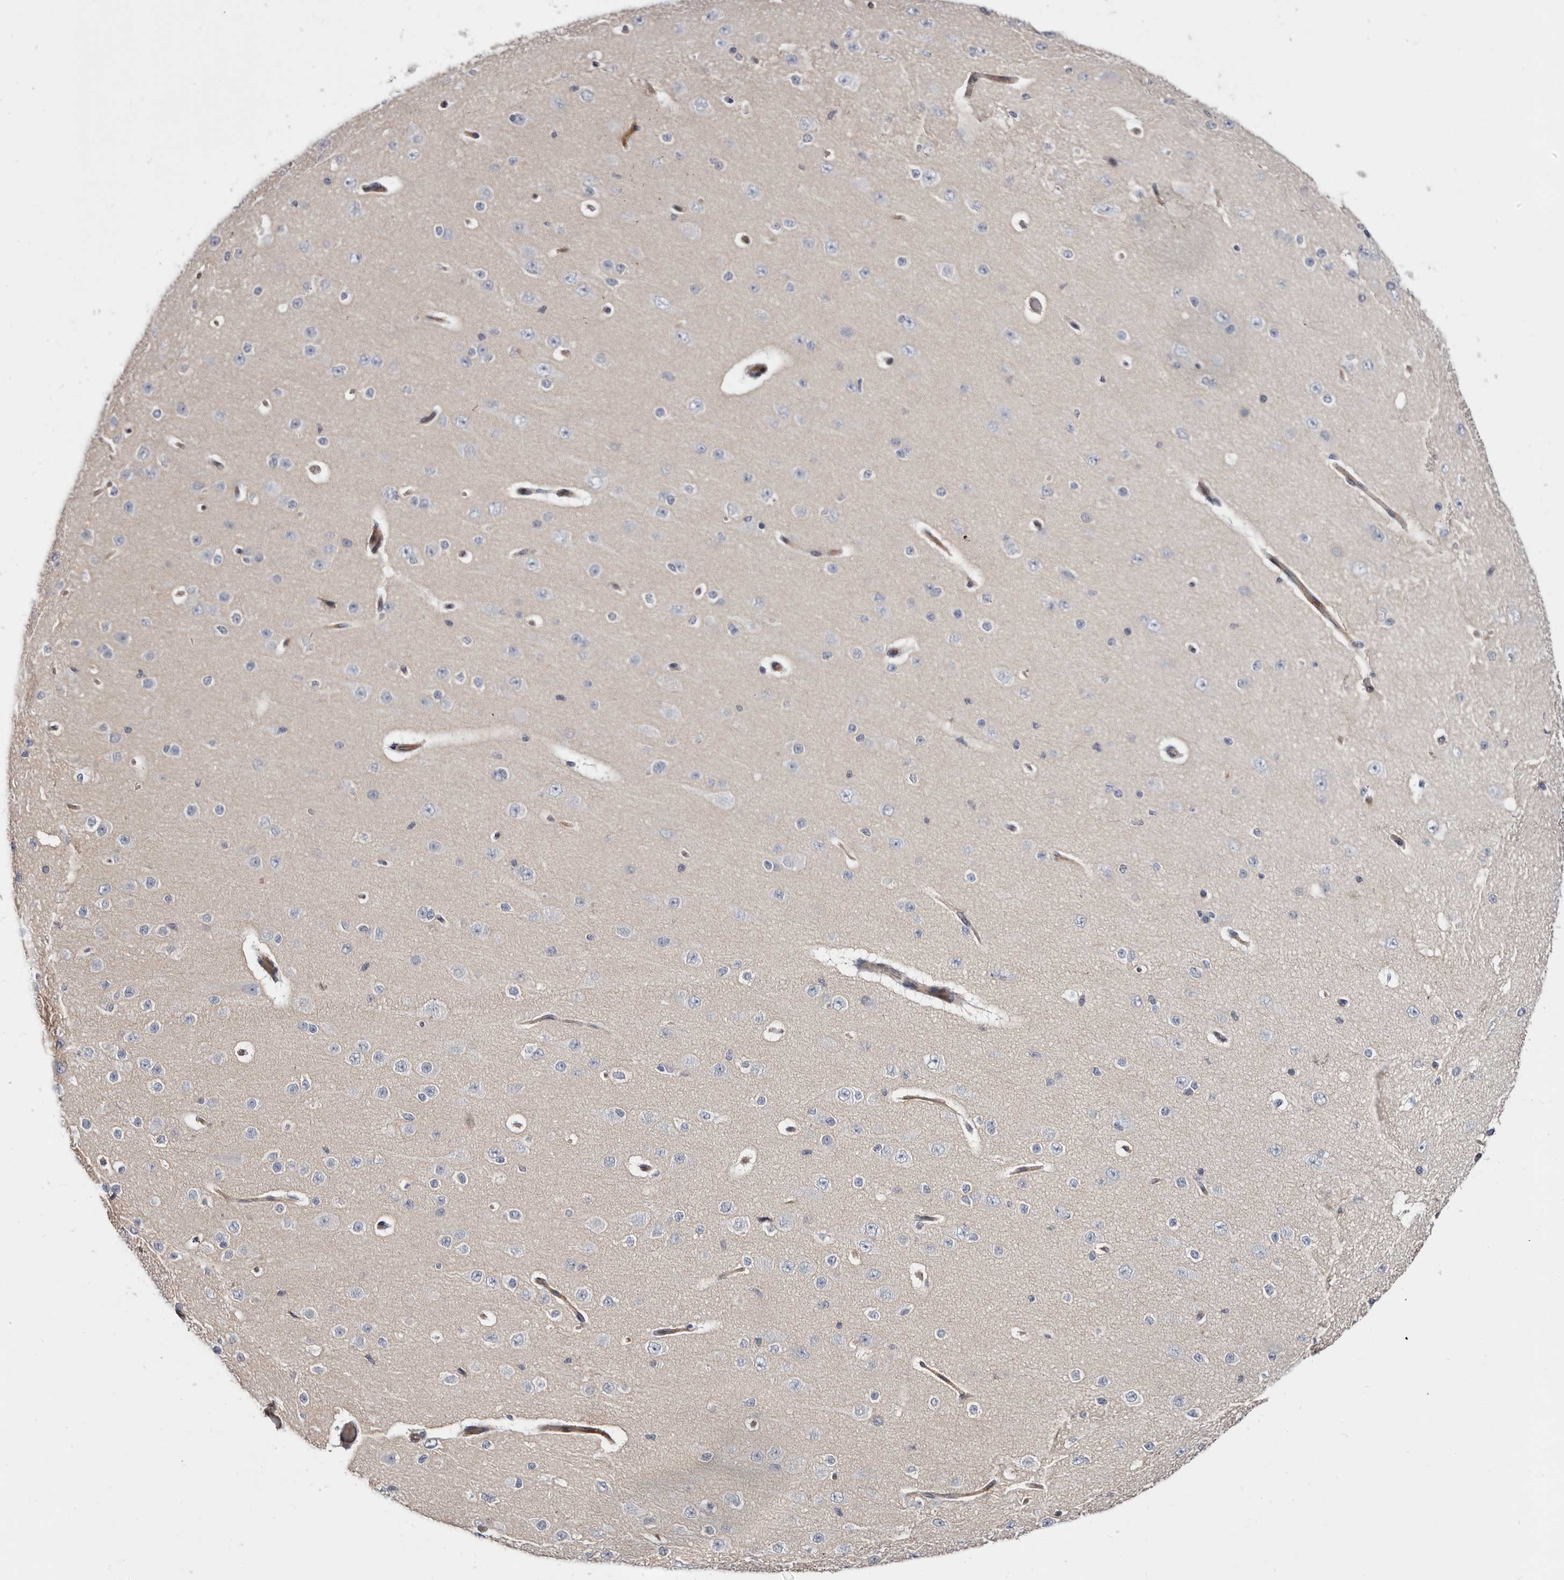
{"staining": {"intensity": "weak", "quantity": "25%-75%", "location": "cytoplasmic/membranous"}, "tissue": "cerebral cortex", "cell_type": "Endothelial cells", "image_type": "normal", "snomed": [{"axis": "morphology", "description": "Normal tissue, NOS"}, {"axis": "morphology", "description": "Developmental malformation"}, {"axis": "topography", "description": "Cerebral cortex"}], "caption": "Weak cytoplasmic/membranous staining is present in approximately 25%-75% of endothelial cells in benign cerebral cortex.", "gene": "USH1C", "patient": {"sex": "female", "age": 30}}